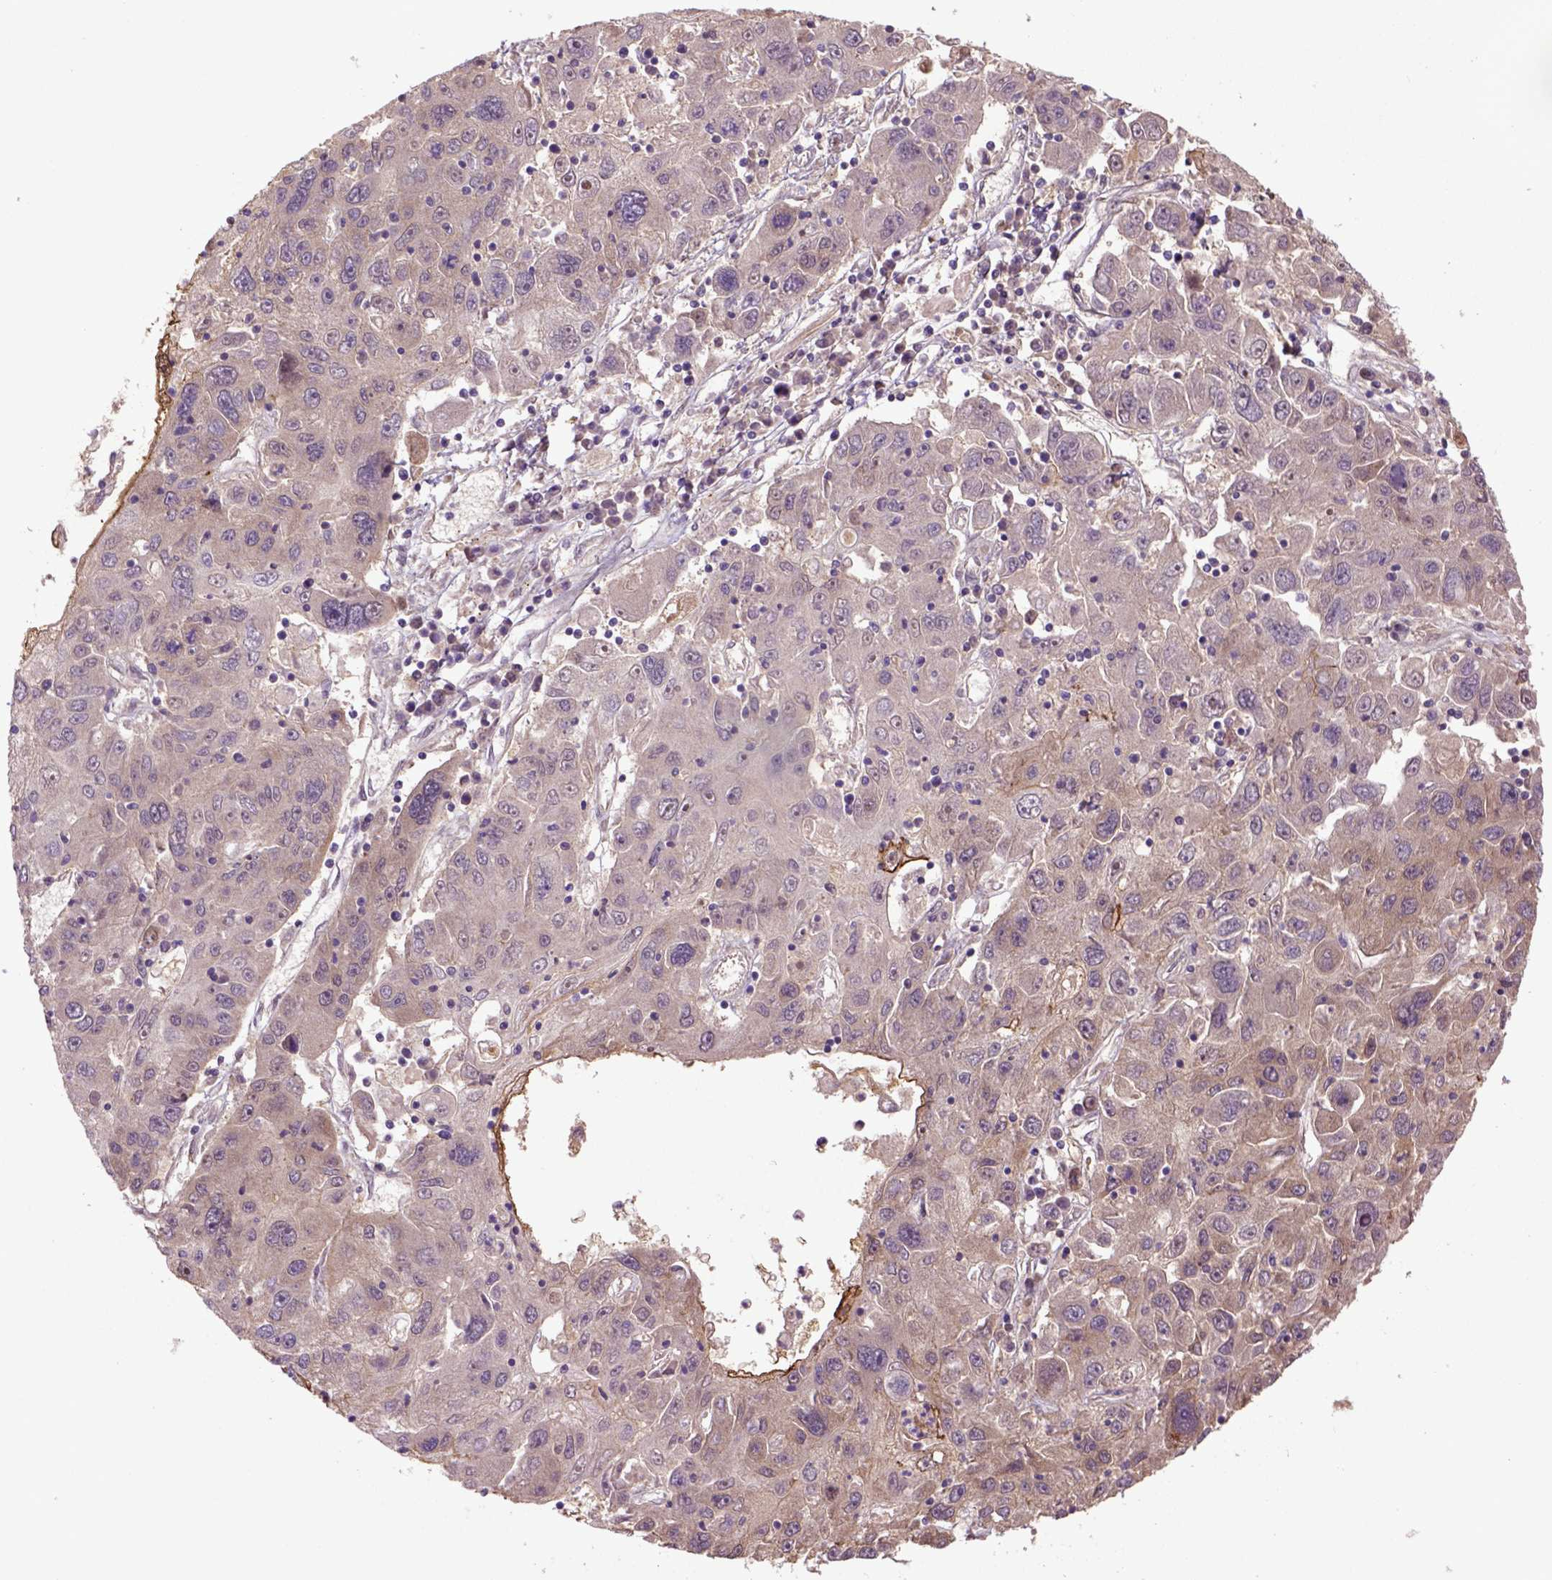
{"staining": {"intensity": "moderate", "quantity": "25%-75%", "location": "cytoplasmic/membranous"}, "tissue": "stomach cancer", "cell_type": "Tumor cells", "image_type": "cancer", "snomed": [{"axis": "morphology", "description": "Adenocarcinoma, NOS"}, {"axis": "topography", "description": "Stomach"}], "caption": "Immunohistochemistry (IHC) histopathology image of neoplastic tissue: human stomach cancer (adenocarcinoma) stained using immunohistochemistry (IHC) exhibits medium levels of moderate protein expression localized specifically in the cytoplasmic/membranous of tumor cells, appearing as a cytoplasmic/membranous brown color.", "gene": "HSPBP1", "patient": {"sex": "male", "age": 56}}